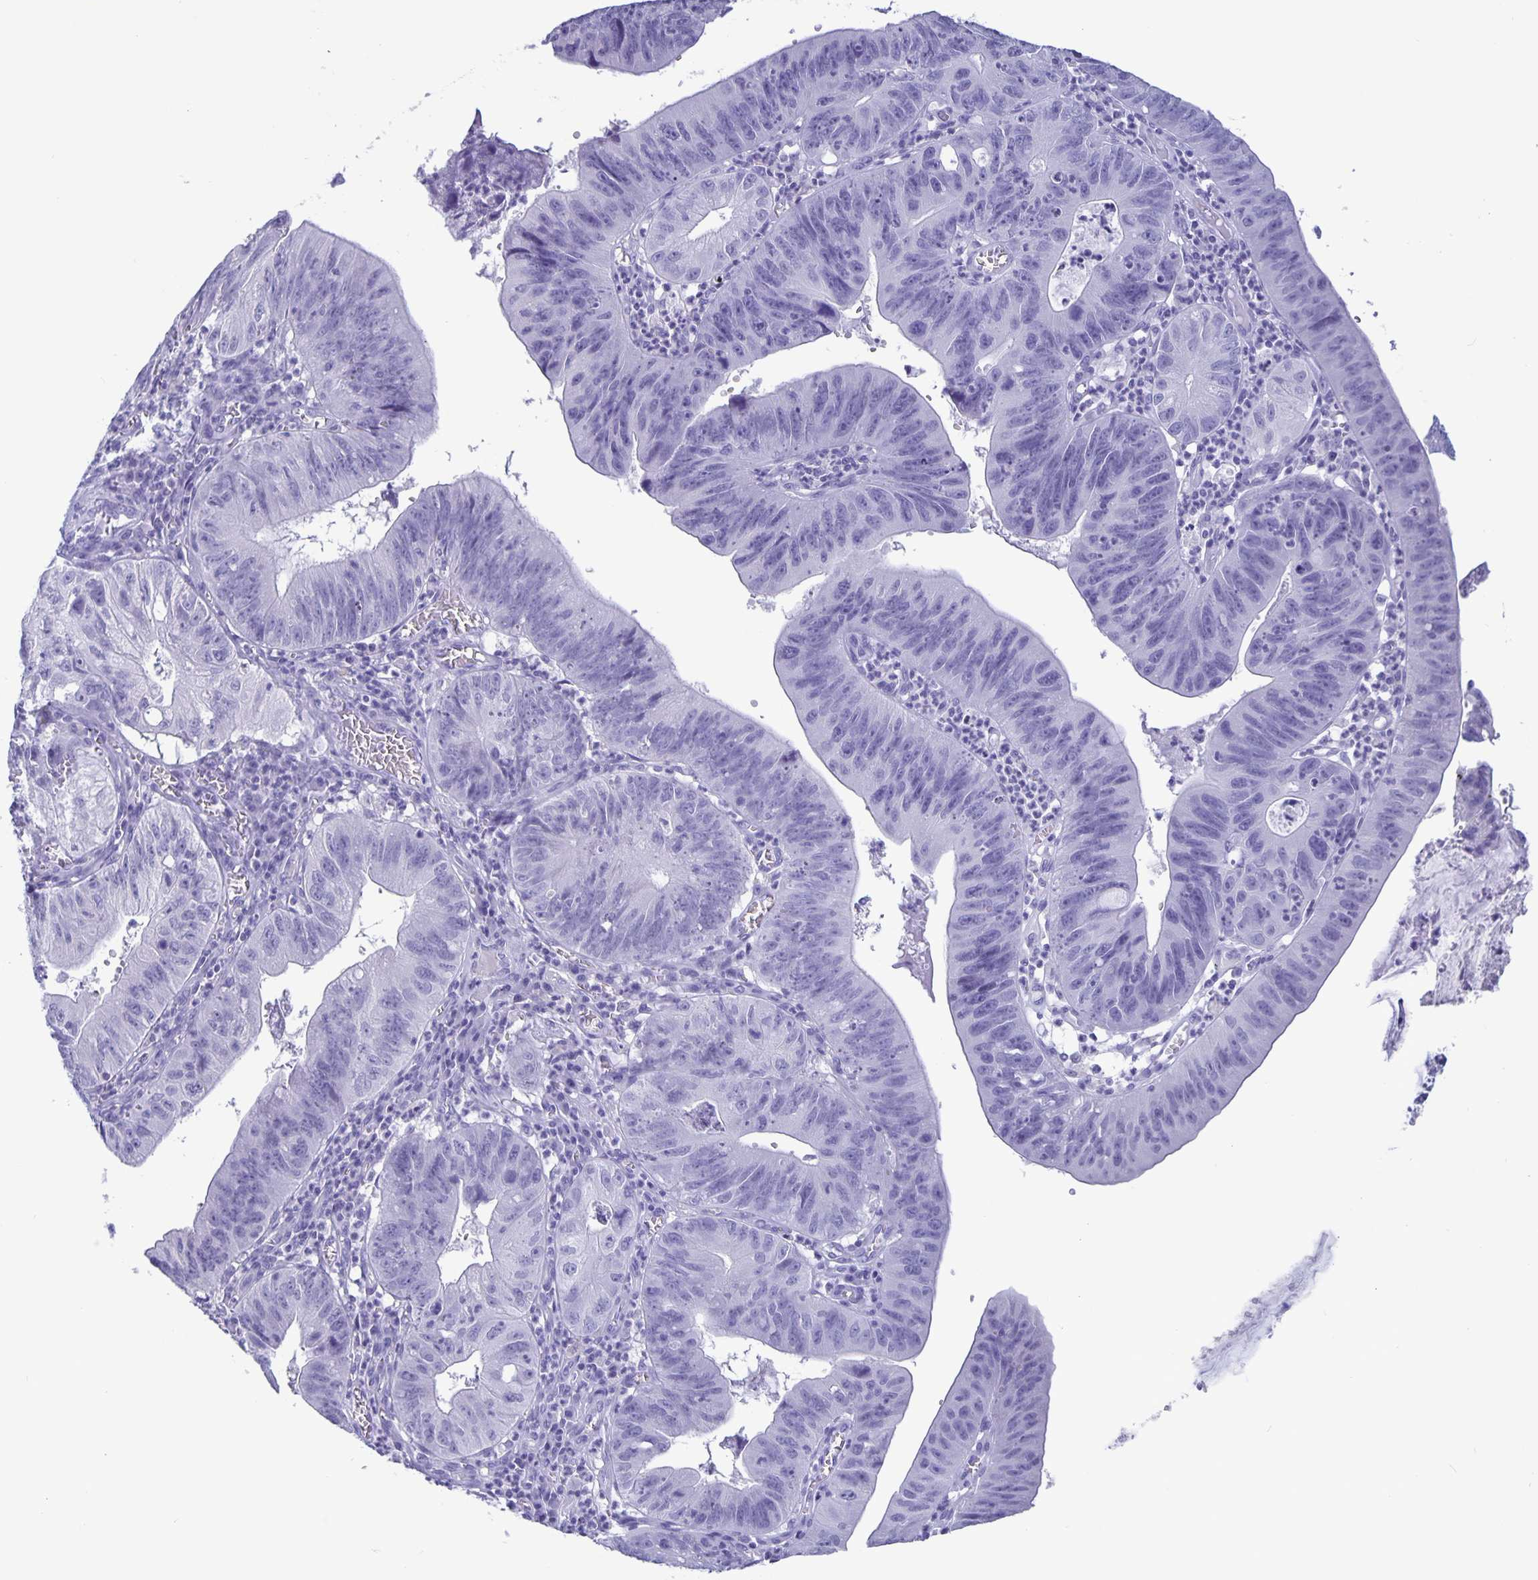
{"staining": {"intensity": "negative", "quantity": "none", "location": "none"}, "tissue": "stomach cancer", "cell_type": "Tumor cells", "image_type": "cancer", "snomed": [{"axis": "morphology", "description": "Adenocarcinoma, NOS"}, {"axis": "topography", "description": "Stomach"}], "caption": "This is an immunohistochemistry image of human stomach adenocarcinoma. There is no expression in tumor cells.", "gene": "BPIFA3", "patient": {"sex": "male", "age": 59}}